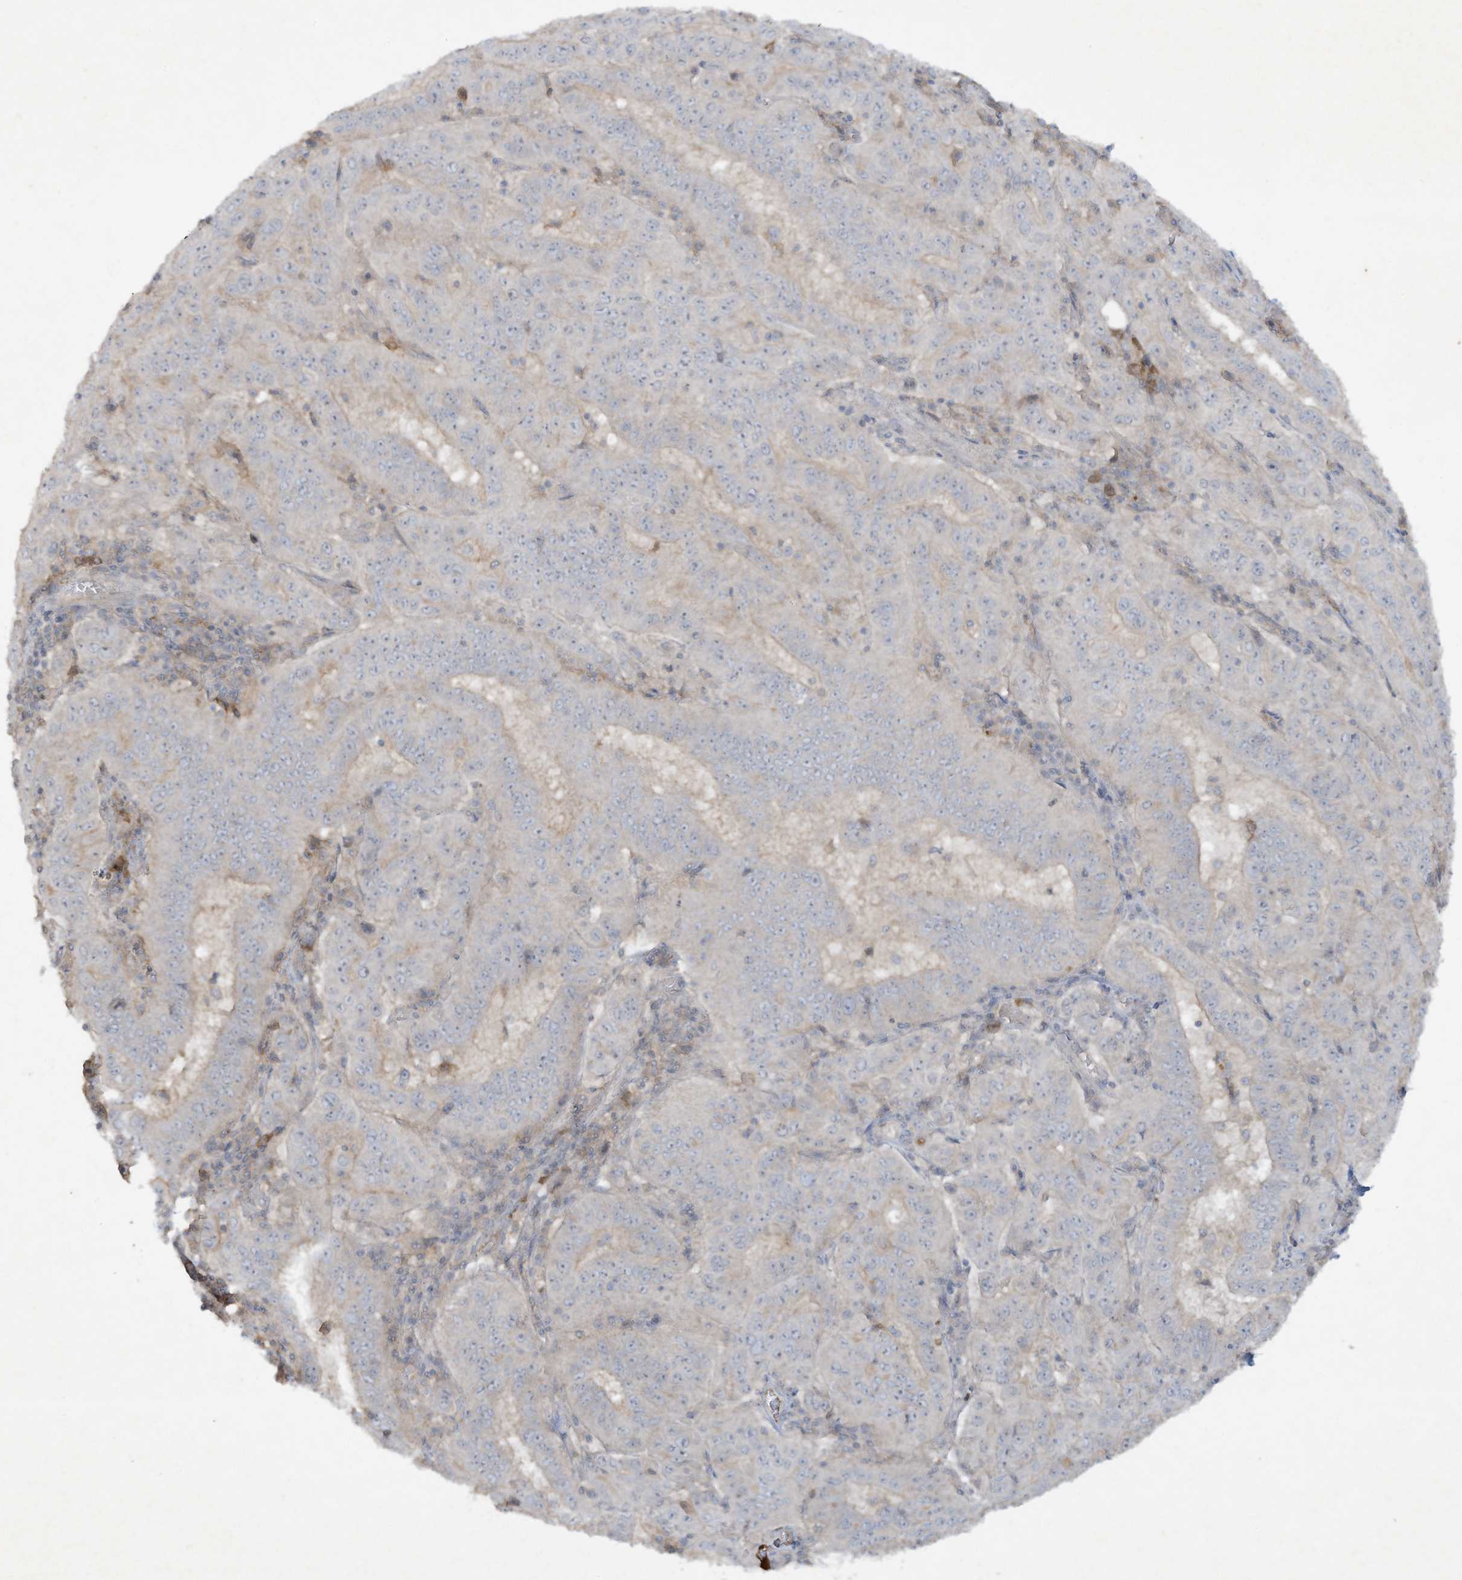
{"staining": {"intensity": "negative", "quantity": "none", "location": "none"}, "tissue": "pancreatic cancer", "cell_type": "Tumor cells", "image_type": "cancer", "snomed": [{"axis": "morphology", "description": "Adenocarcinoma, NOS"}, {"axis": "topography", "description": "Pancreas"}], "caption": "The image demonstrates no staining of tumor cells in pancreatic cancer (adenocarcinoma).", "gene": "FETUB", "patient": {"sex": "male", "age": 63}}